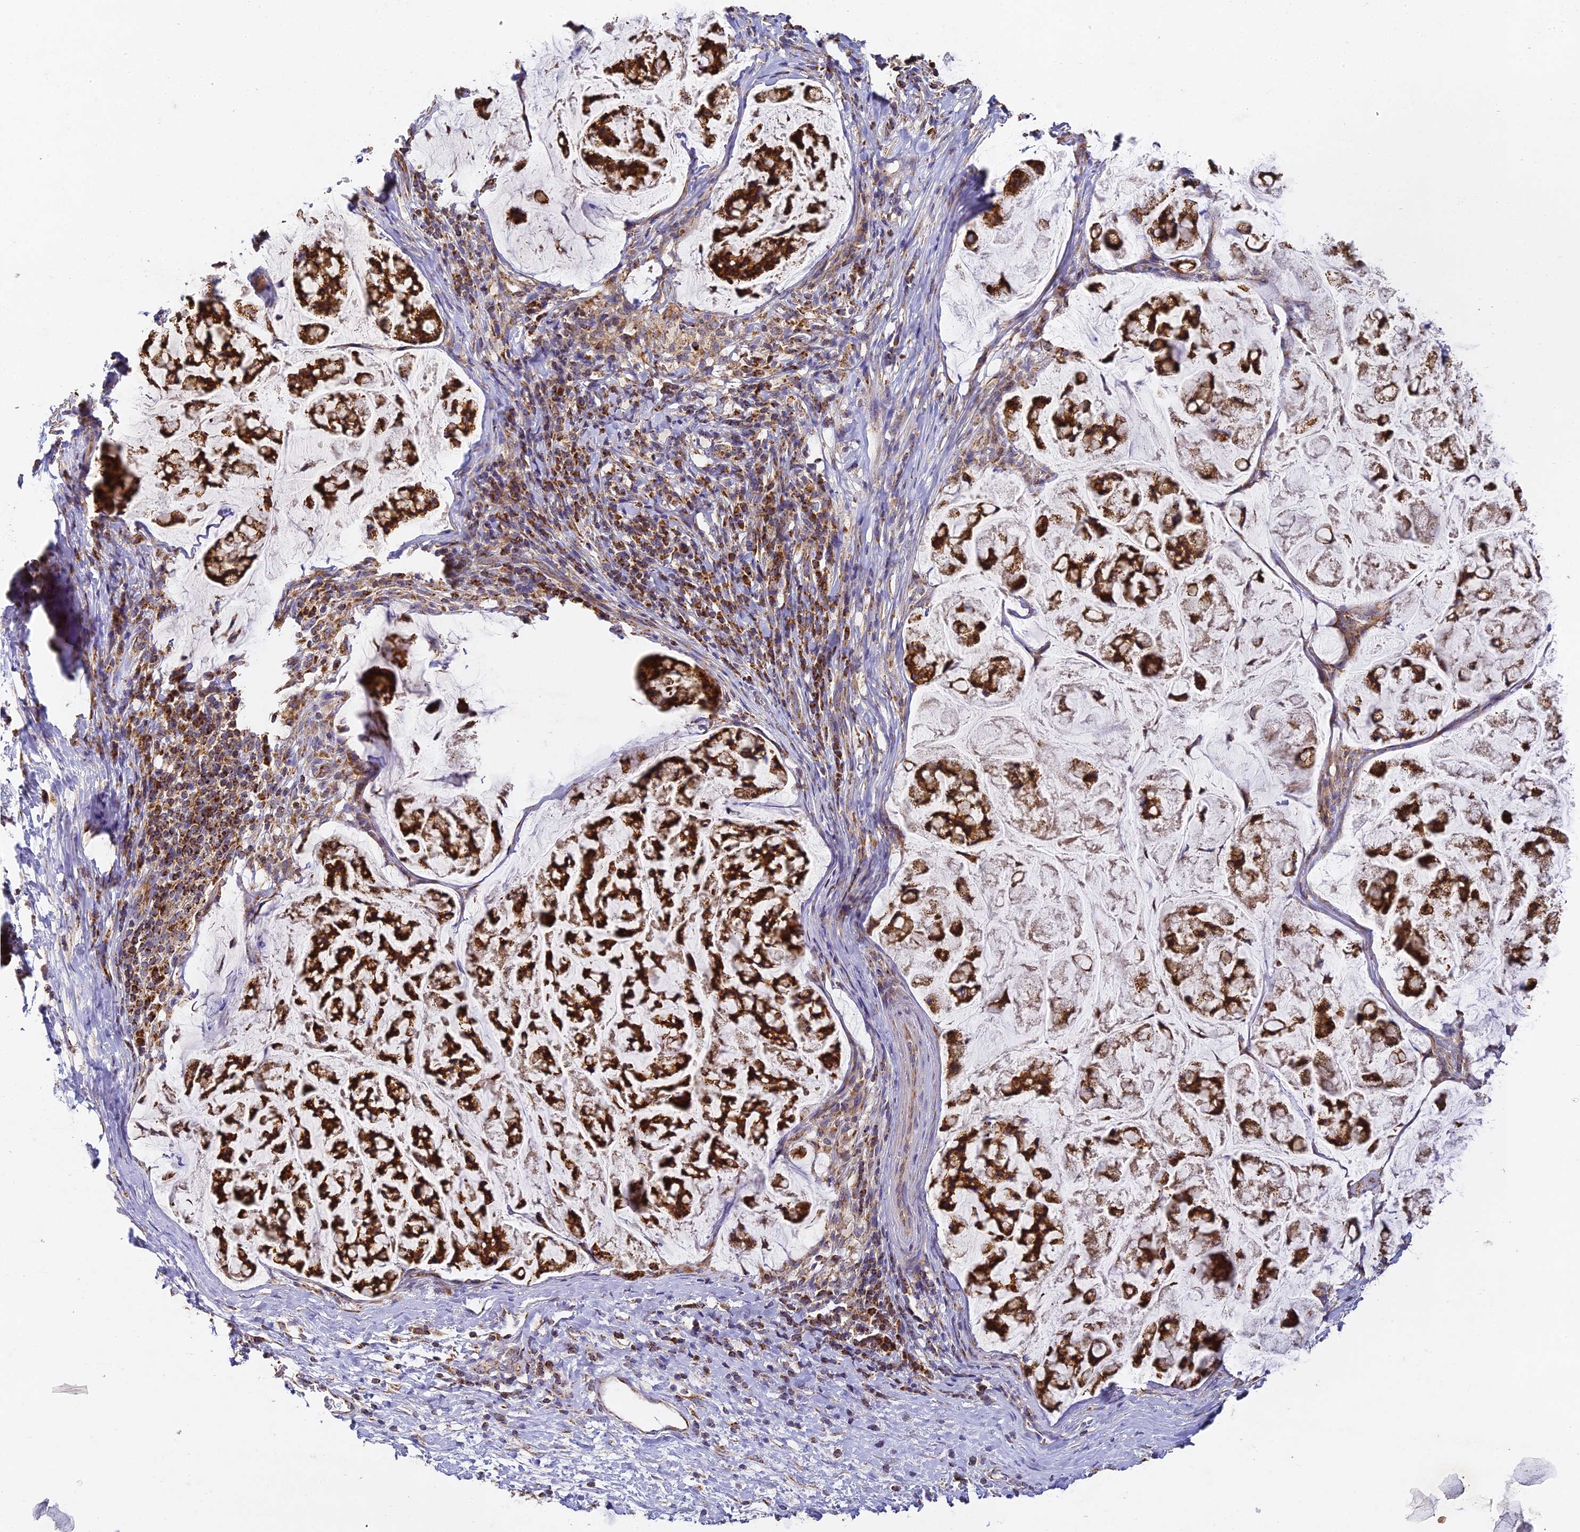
{"staining": {"intensity": "strong", "quantity": ">75%", "location": "cytoplasmic/membranous"}, "tissue": "stomach cancer", "cell_type": "Tumor cells", "image_type": "cancer", "snomed": [{"axis": "morphology", "description": "Adenocarcinoma, NOS"}, {"axis": "topography", "description": "Stomach, lower"}], "caption": "Immunohistochemistry micrograph of stomach adenocarcinoma stained for a protein (brown), which exhibits high levels of strong cytoplasmic/membranous expression in about >75% of tumor cells.", "gene": "DONSON", "patient": {"sex": "male", "age": 67}}